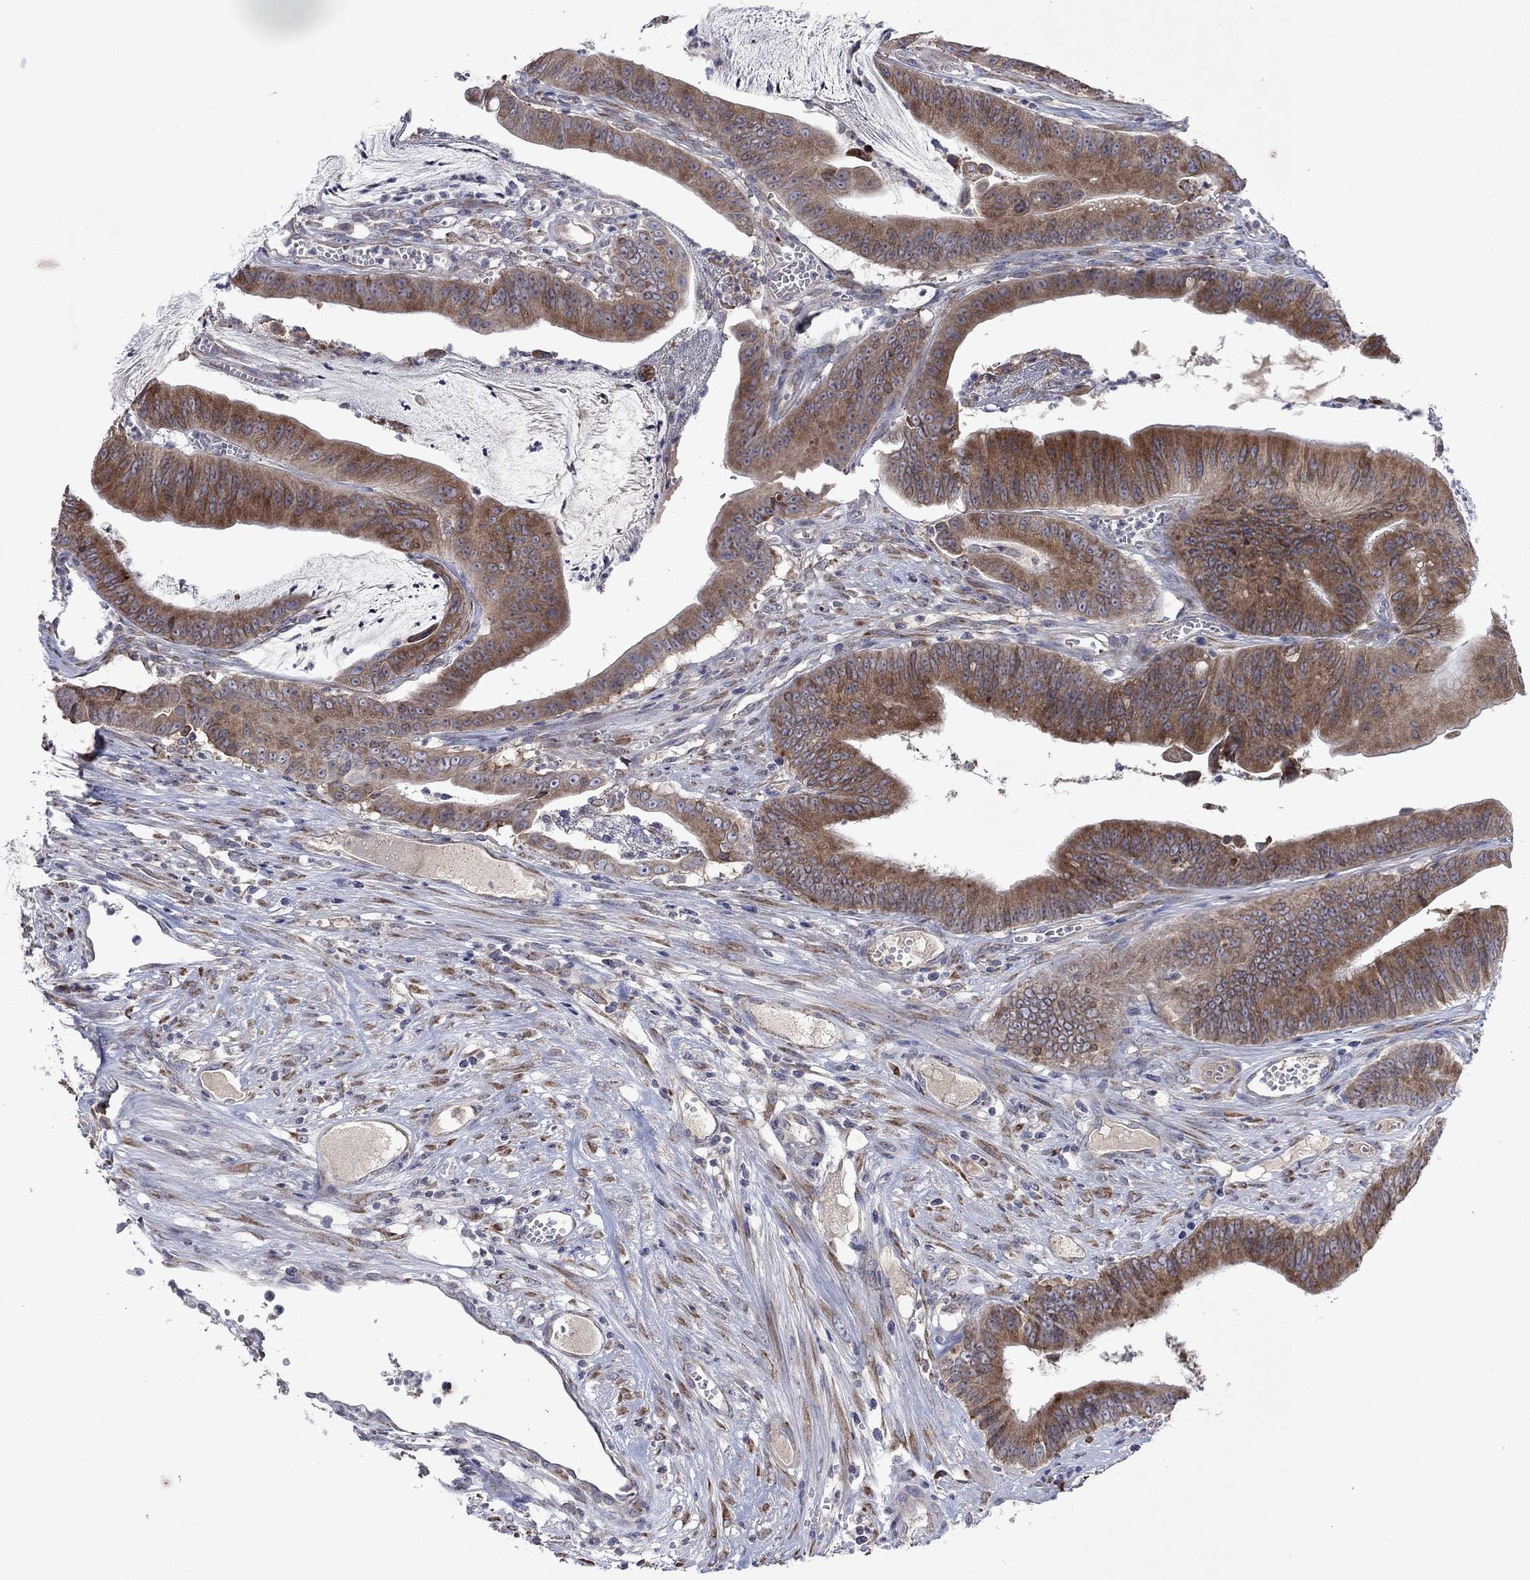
{"staining": {"intensity": "moderate", "quantity": ">75%", "location": "cytoplasmic/membranous"}, "tissue": "colorectal cancer", "cell_type": "Tumor cells", "image_type": "cancer", "snomed": [{"axis": "morphology", "description": "Adenocarcinoma, NOS"}, {"axis": "topography", "description": "Colon"}], "caption": "IHC of adenocarcinoma (colorectal) demonstrates medium levels of moderate cytoplasmic/membranous expression in approximately >75% of tumor cells. The staining is performed using DAB brown chromogen to label protein expression. The nuclei are counter-stained blue using hematoxylin.", "gene": "TMEM97", "patient": {"sex": "female", "age": 69}}